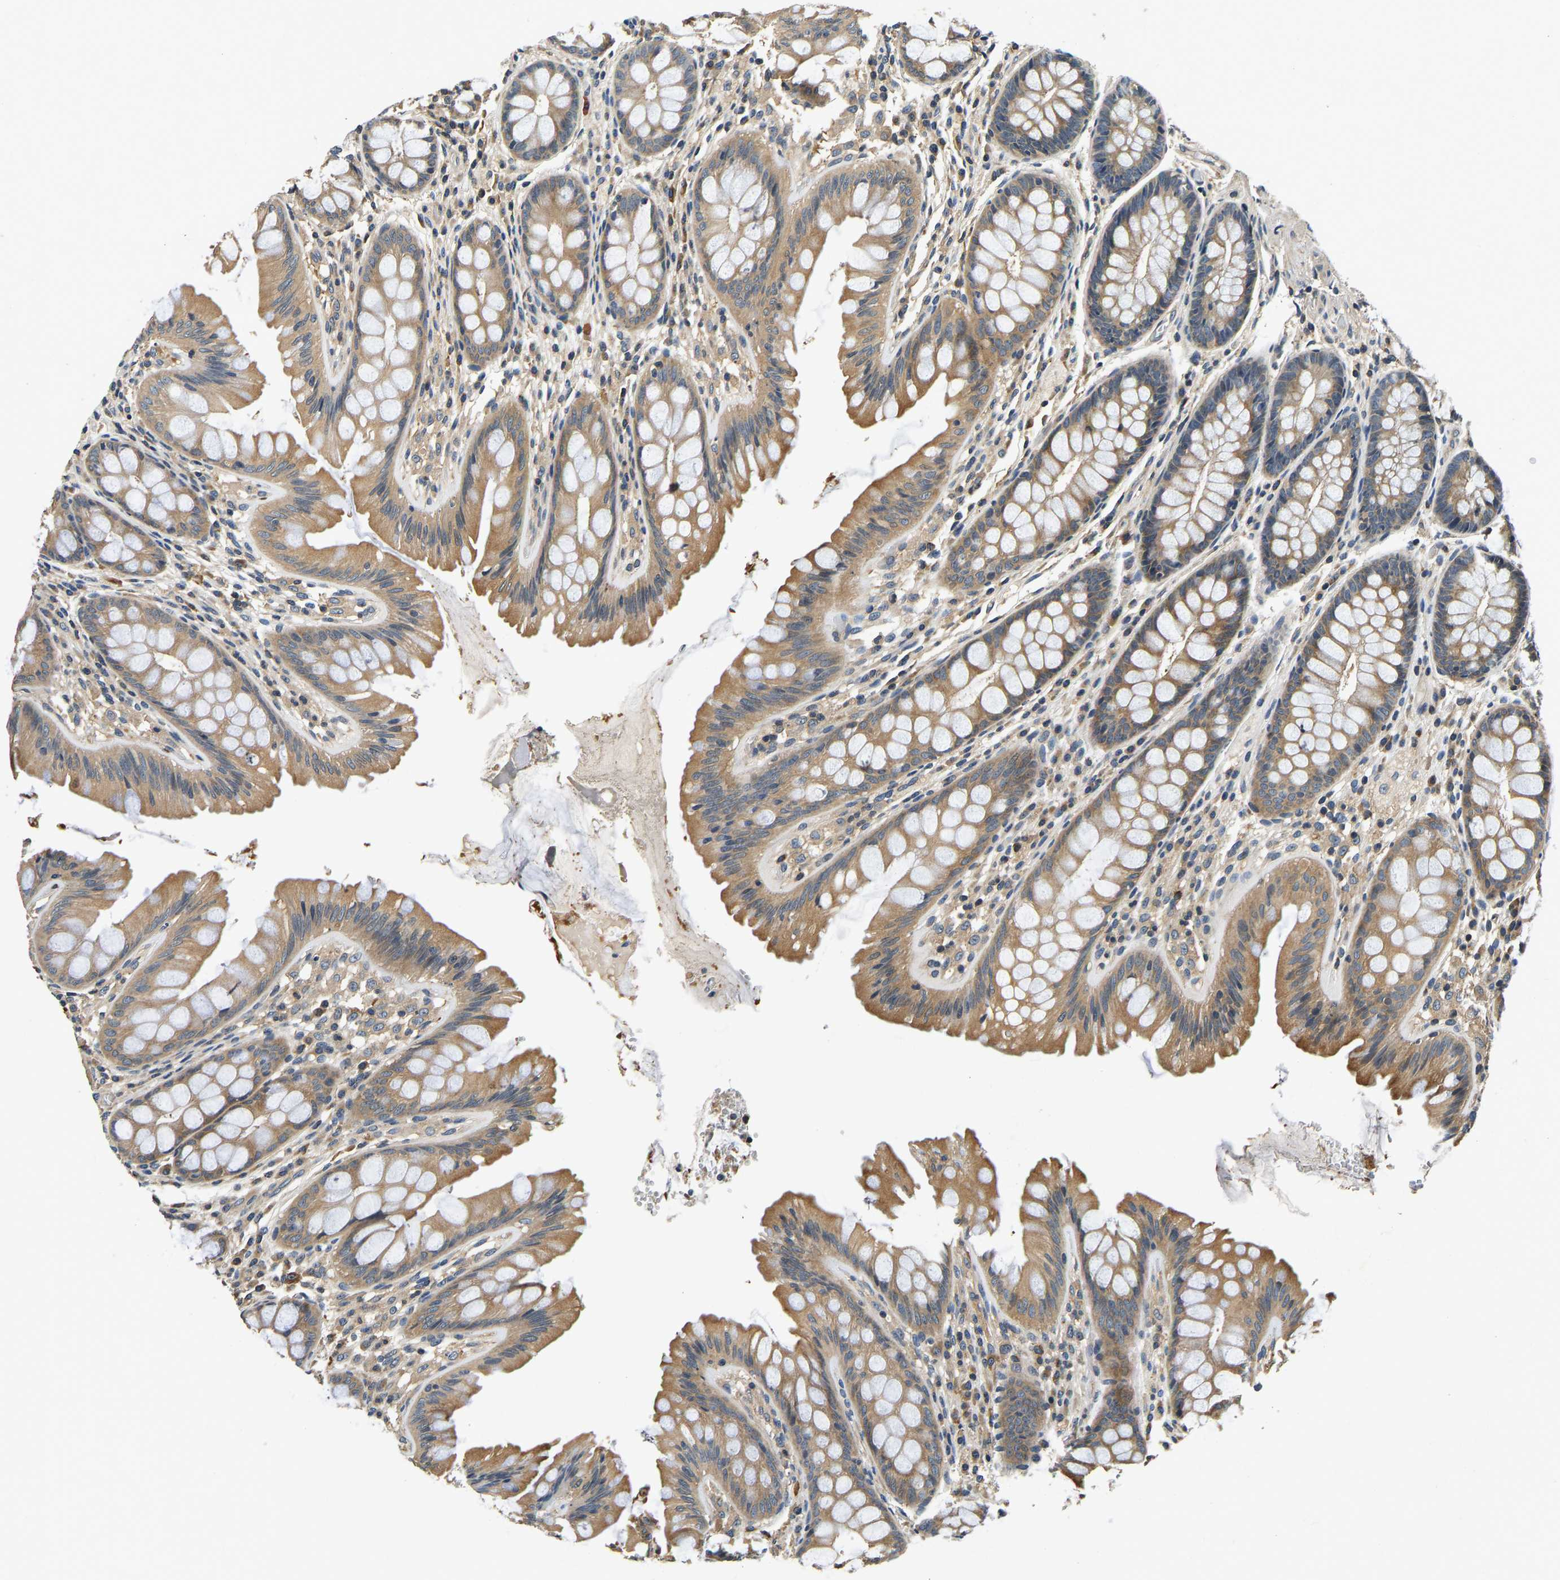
{"staining": {"intensity": "weak", "quantity": ">75%", "location": "cytoplasmic/membranous"}, "tissue": "colon", "cell_type": "Endothelial cells", "image_type": "normal", "snomed": [{"axis": "morphology", "description": "Normal tissue, NOS"}, {"axis": "topography", "description": "Colon"}], "caption": "A brown stain labels weak cytoplasmic/membranous expression of a protein in endothelial cells of unremarkable colon. (brown staining indicates protein expression, while blue staining denotes nuclei).", "gene": "RESF1", "patient": {"sex": "female", "age": 56}}